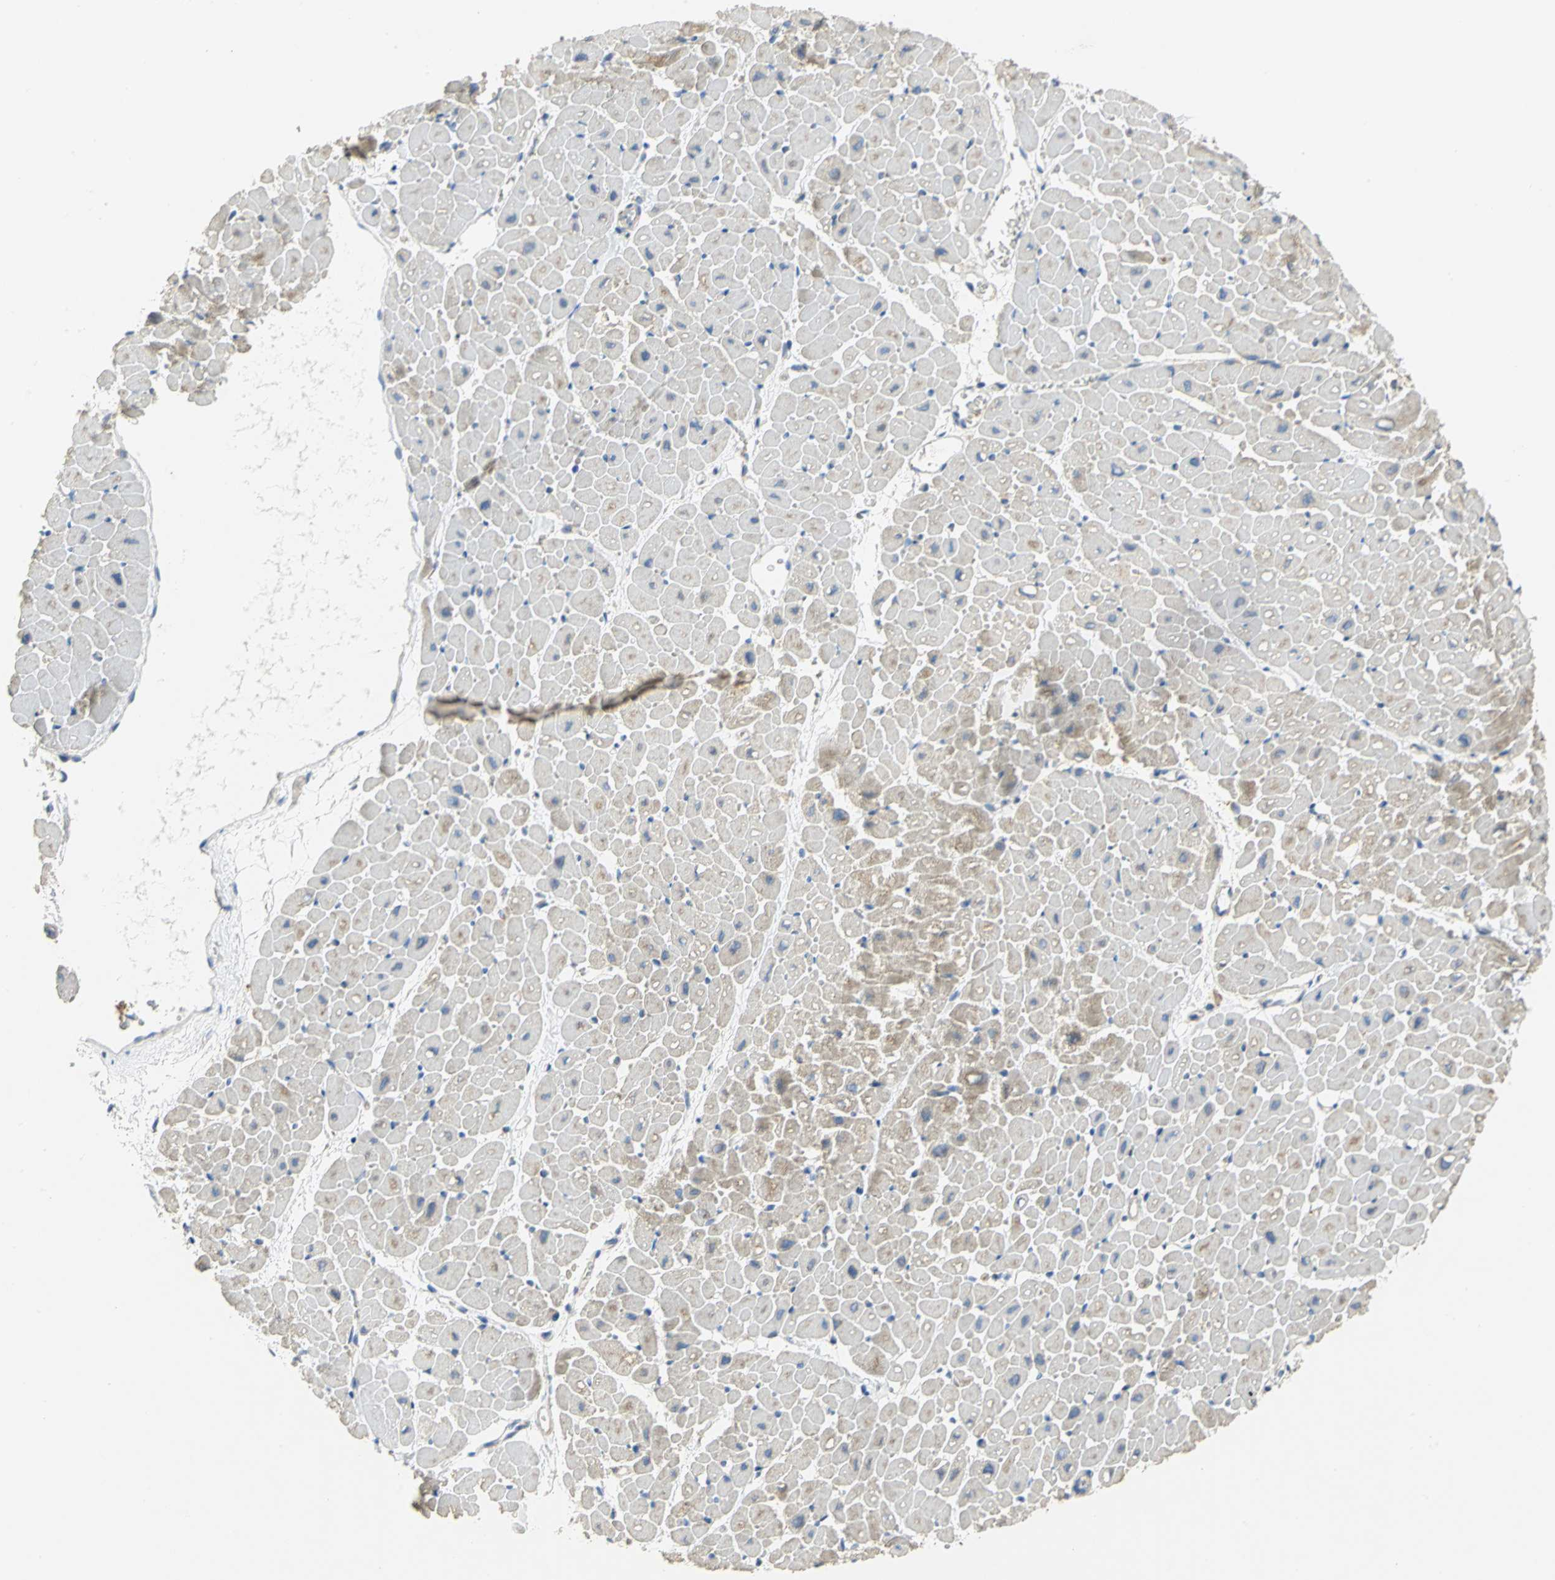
{"staining": {"intensity": "moderate", "quantity": "25%-75%", "location": "cytoplasmic/membranous"}, "tissue": "heart muscle", "cell_type": "Cardiomyocytes", "image_type": "normal", "snomed": [{"axis": "morphology", "description": "Normal tissue, NOS"}, {"axis": "topography", "description": "Heart"}], "caption": "Human heart muscle stained for a protein (brown) demonstrates moderate cytoplasmic/membranous positive positivity in about 25%-75% of cardiomyocytes.", "gene": "TULP4", "patient": {"sex": "male", "age": 45}}